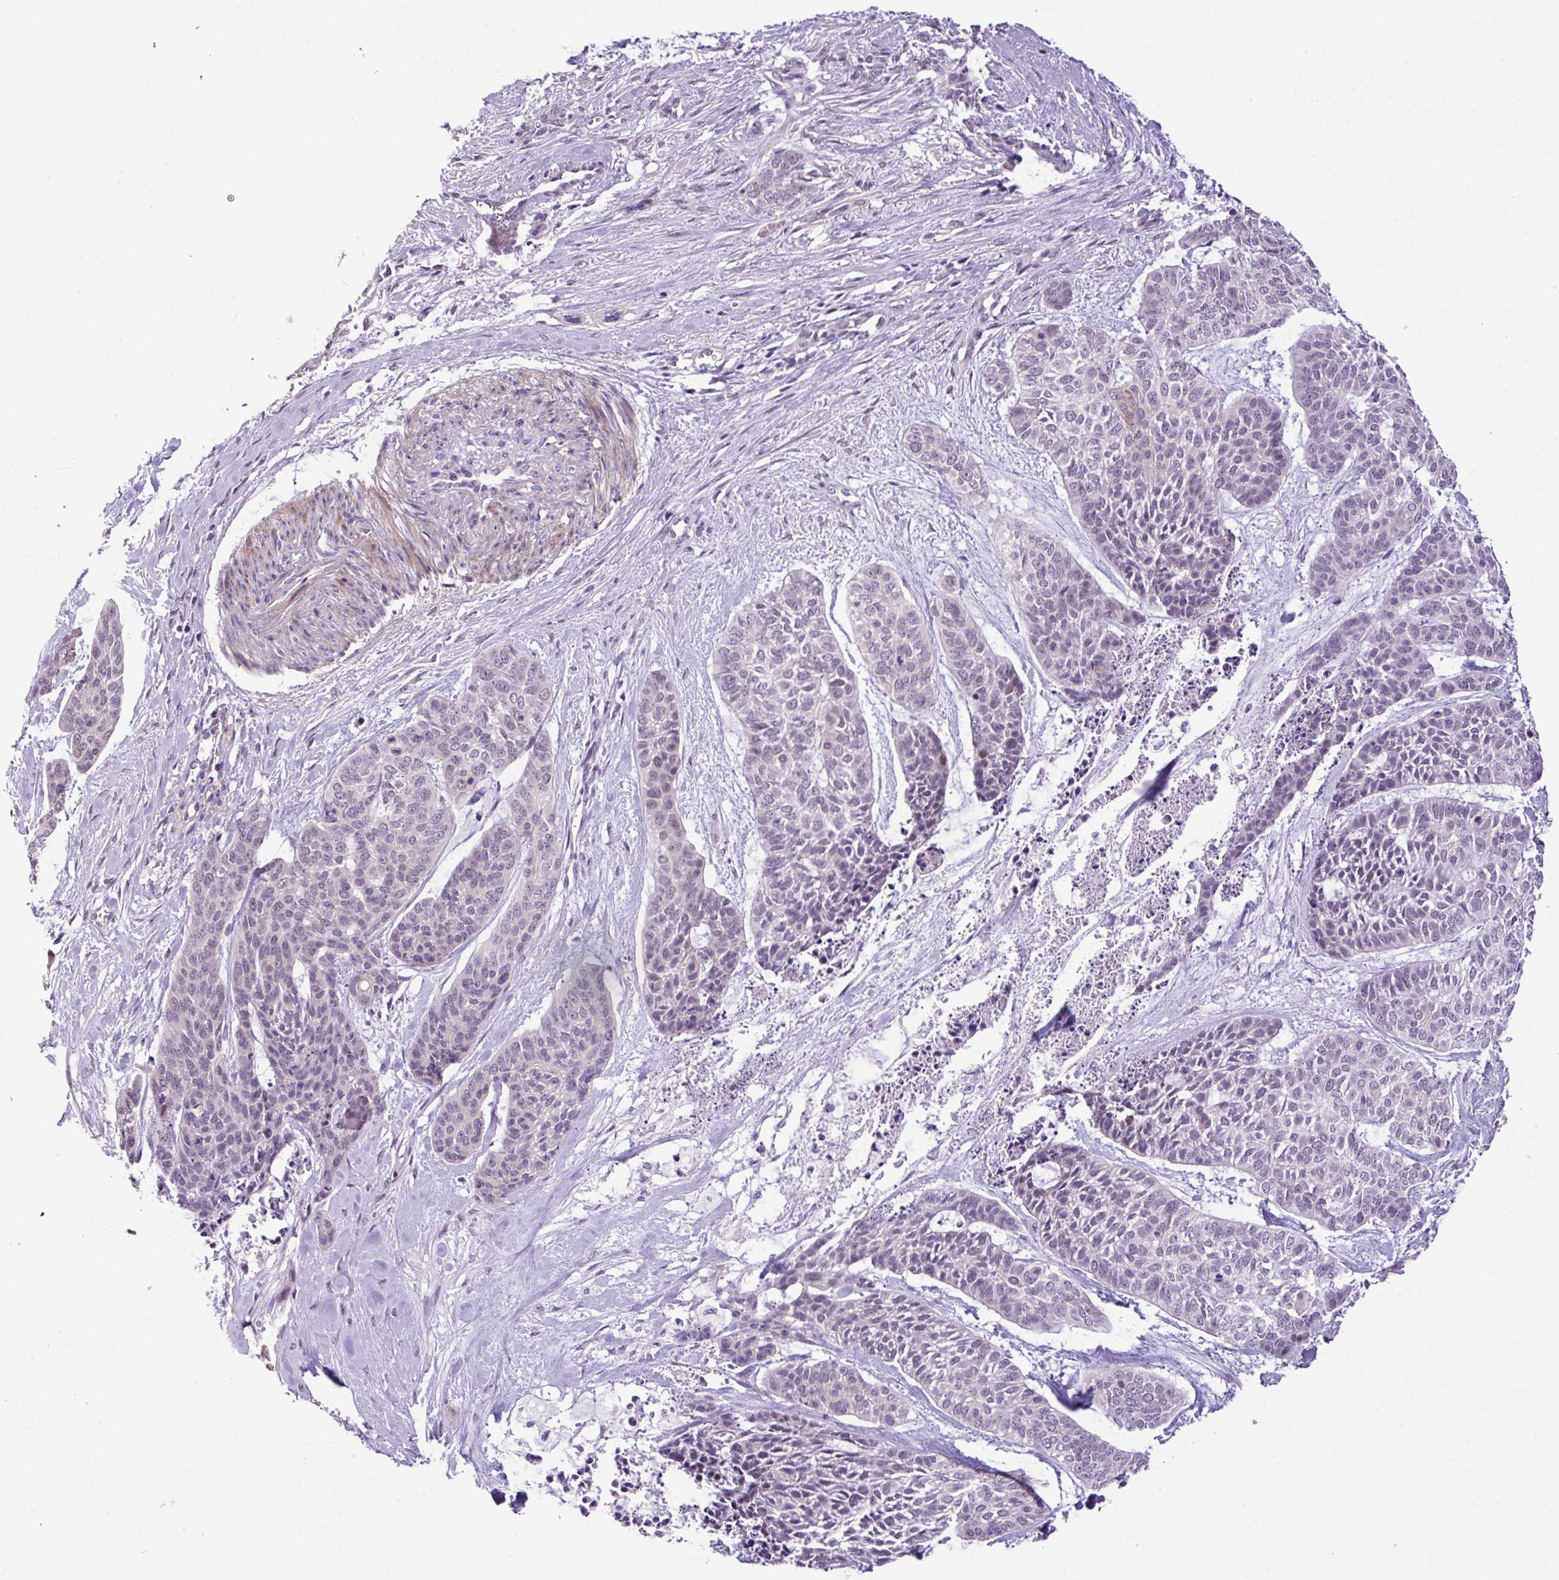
{"staining": {"intensity": "negative", "quantity": "none", "location": "none"}, "tissue": "skin cancer", "cell_type": "Tumor cells", "image_type": "cancer", "snomed": [{"axis": "morphology", "description": "Basal cell carcinoma"}, {"axis": "topography", "description": "Skin"}], "caption": "The immunohistochemistry histopathology image has no significant expression in tumor cells of skin basal cell carcinoma tissue.", "gene": "YLPM1", "patient": {"sex": "female", "age": 64}}